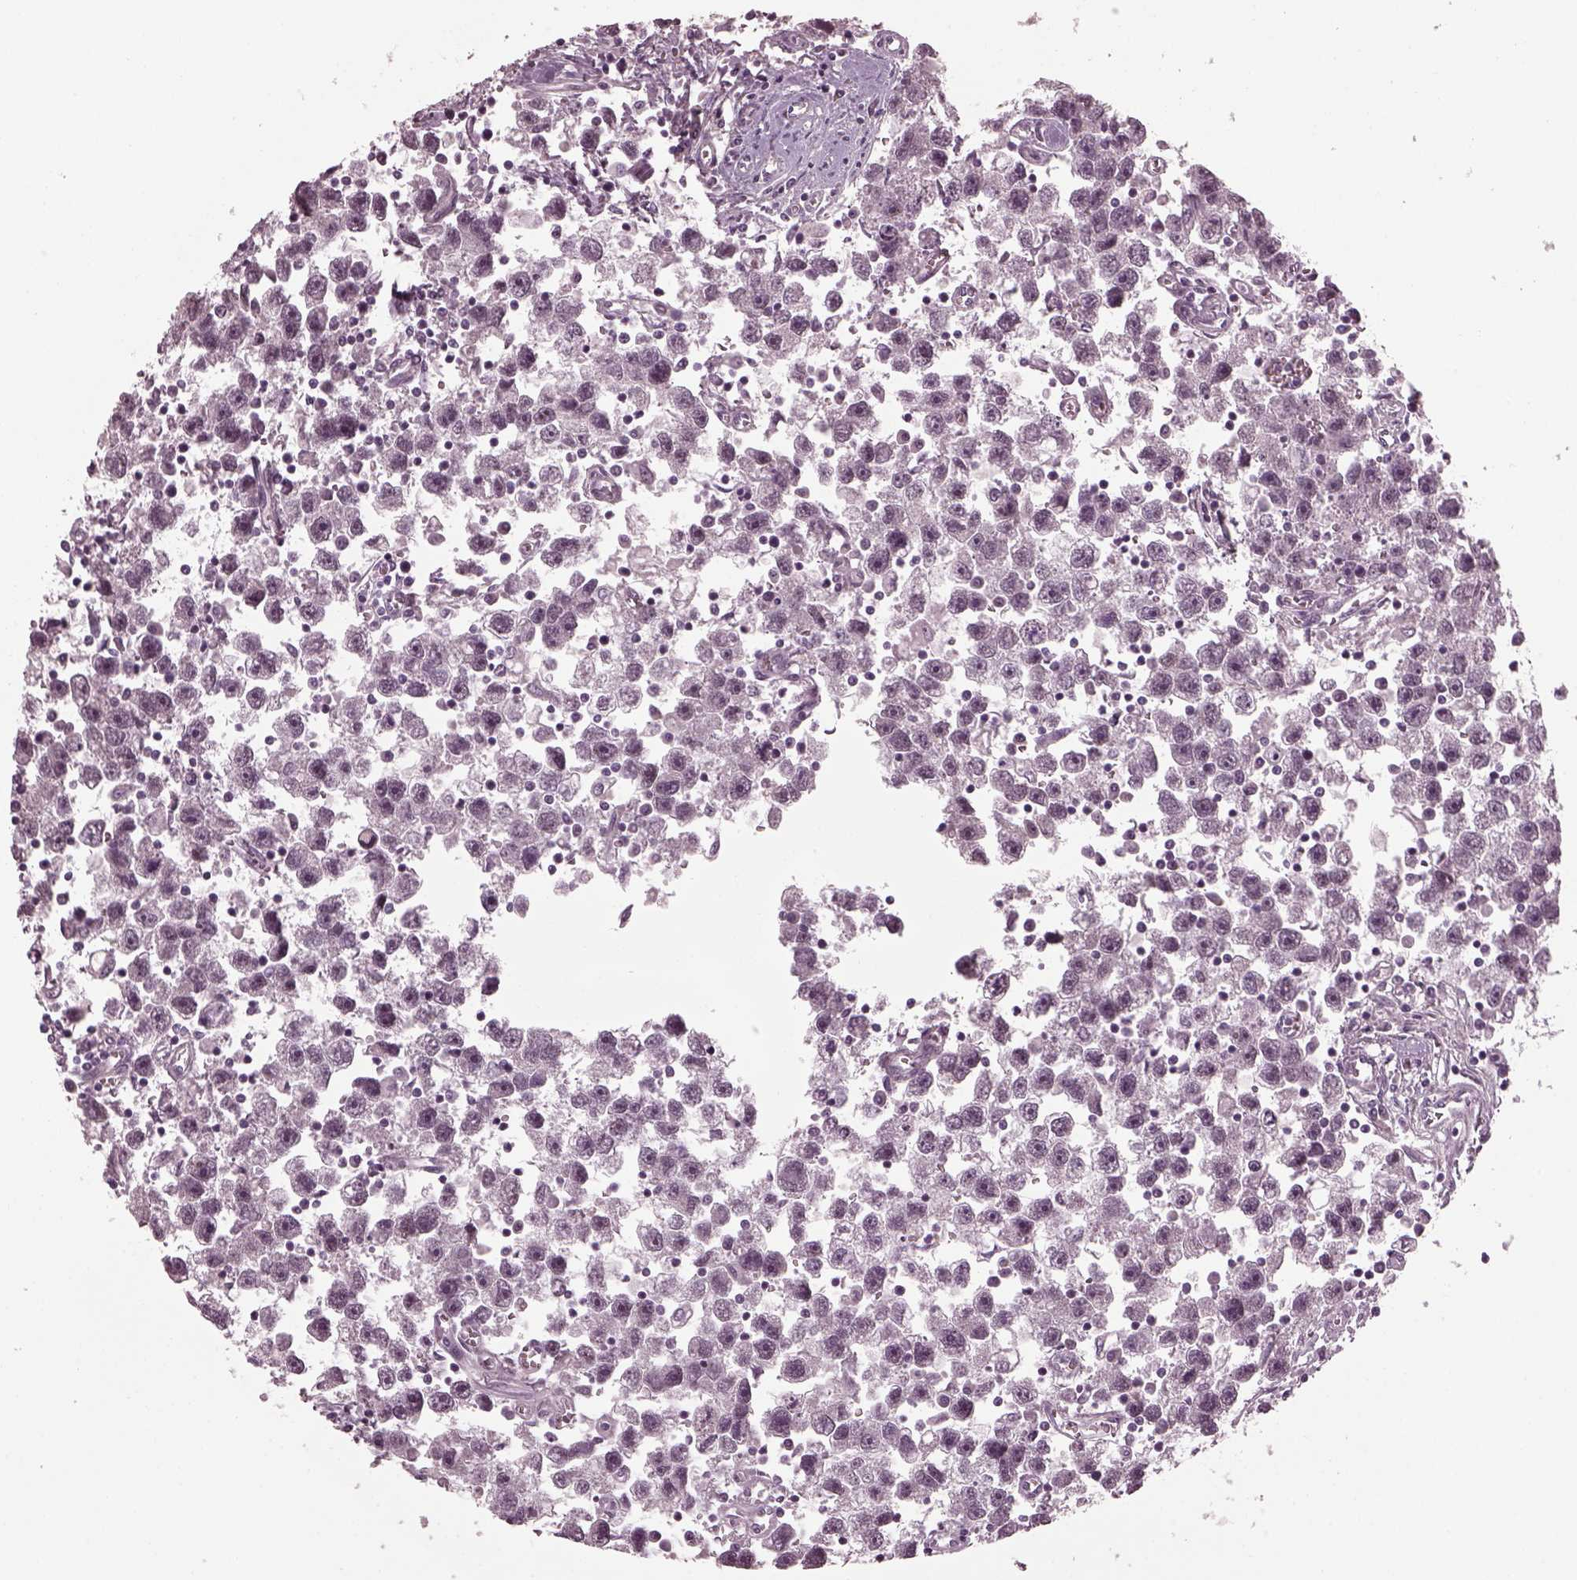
{"staining": {"intensity": "negative", "quantity": "none", "location": "none"}, "tissue": "testis cancer", "cell_type": "Tumor cells", "image_type": "cancer", "snomed": [{"axis": "morphology", "description": "Seminoma, NOS"}, {"axis": "topography", "description": "Testis"}], "caption": "A histopathology image of human testis cancer (seminoma) is negative for staining in tumor cells.", "gene": "CLCN4", "patient": {"sex": "male", "age": 30}}